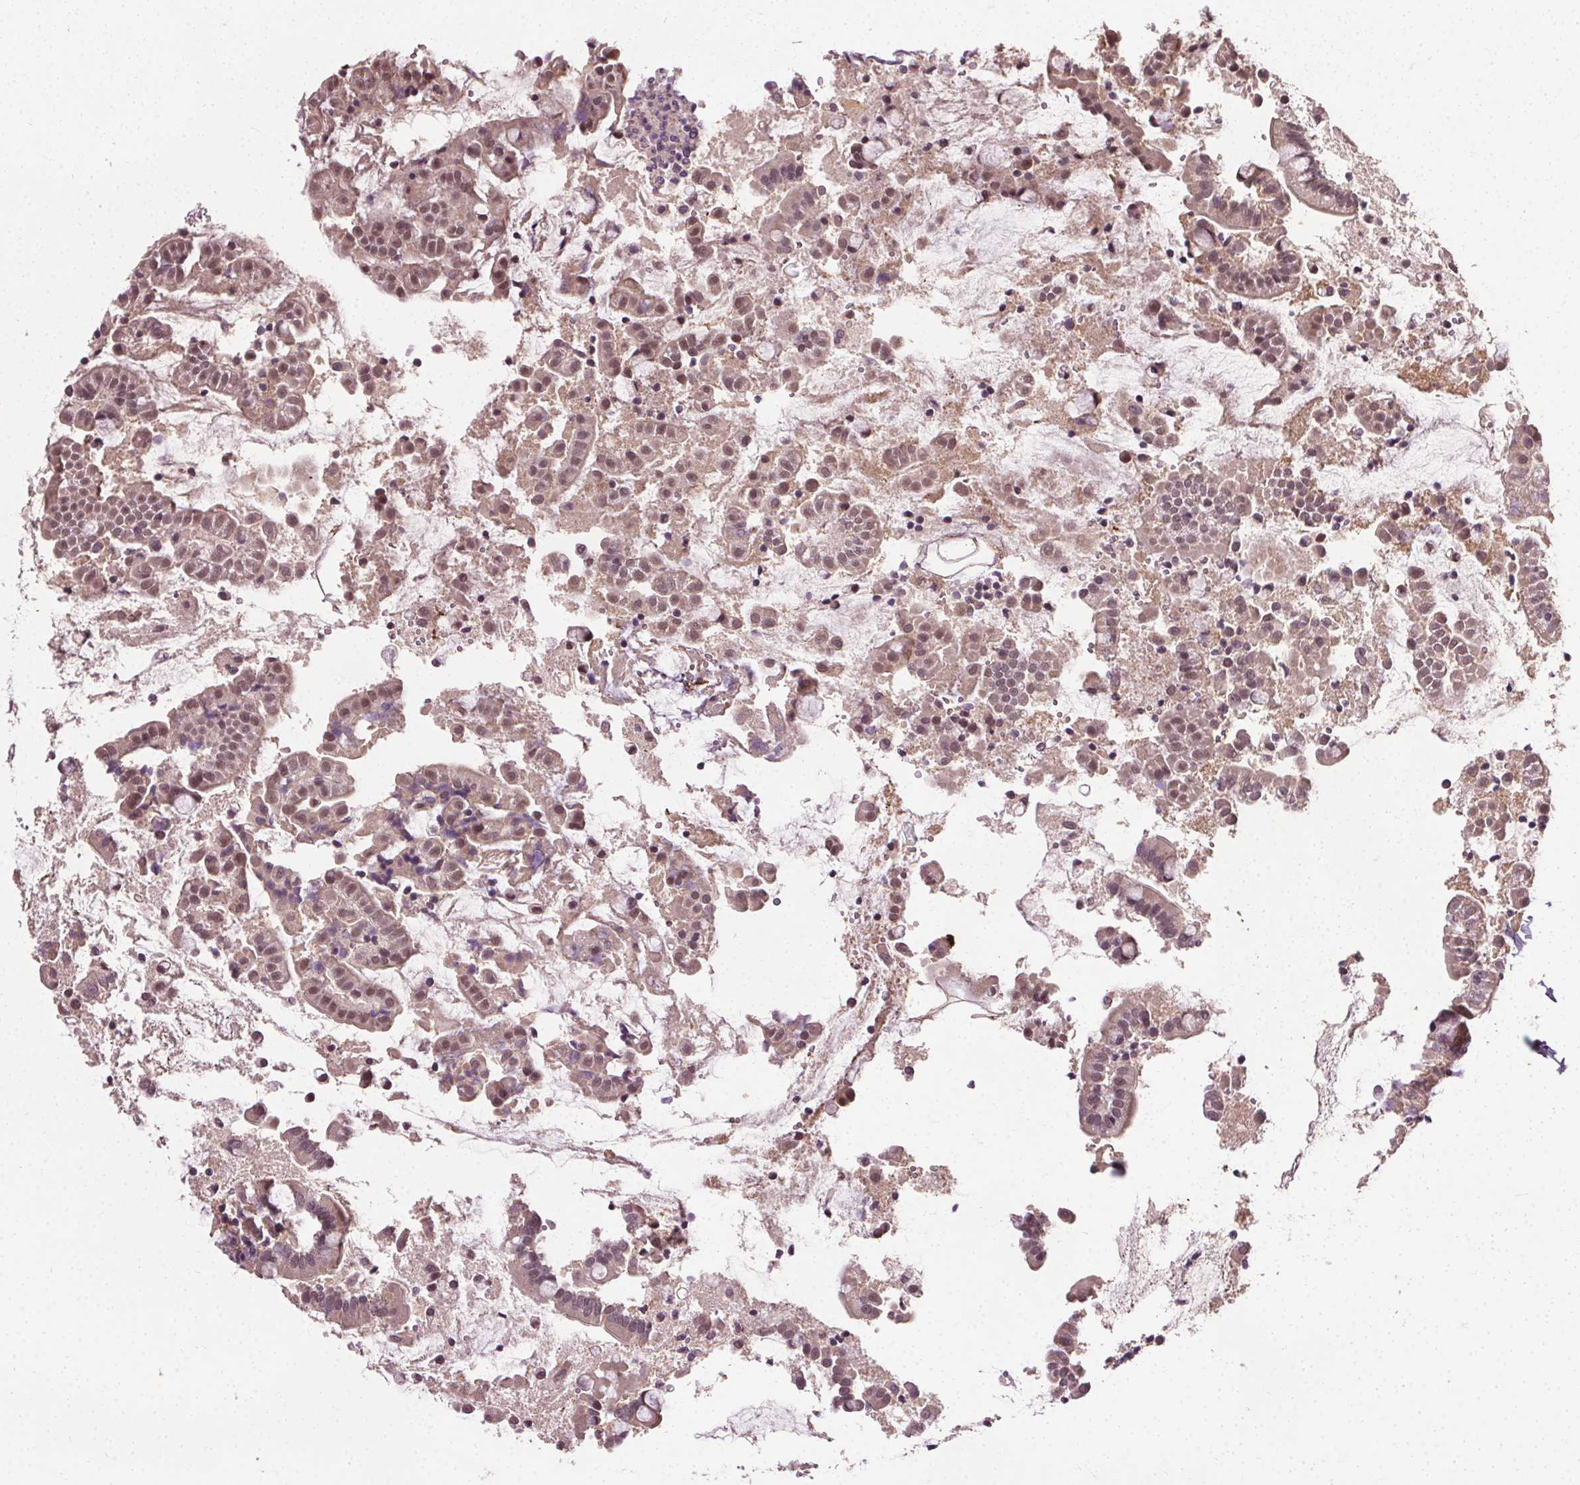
{"staining": {"intensity": "moderate", "quantity": ">75%", "location": "nuclear"}, "tissue": "small intestine", "cell_type": "Glandular cells", "image_type": "normal", "snomed": [{"axis": "morphology", "description": "Normal tissue, NOS"}, {"axis": "topography", "description": "Small intestine"}], "caption": "Immunohistochemistry staining of normal small intestine, which exhibits medium levels of moderate nuclear staining in about >75% of glandular cells indicating moderate nuclear protein staining. The staining was performed using DAB (brown) for protein detection and nuclei were counterstained in hematoxylin (blue).", "gene": "MED6", "patient": {"sex": "female", "age": 64}}